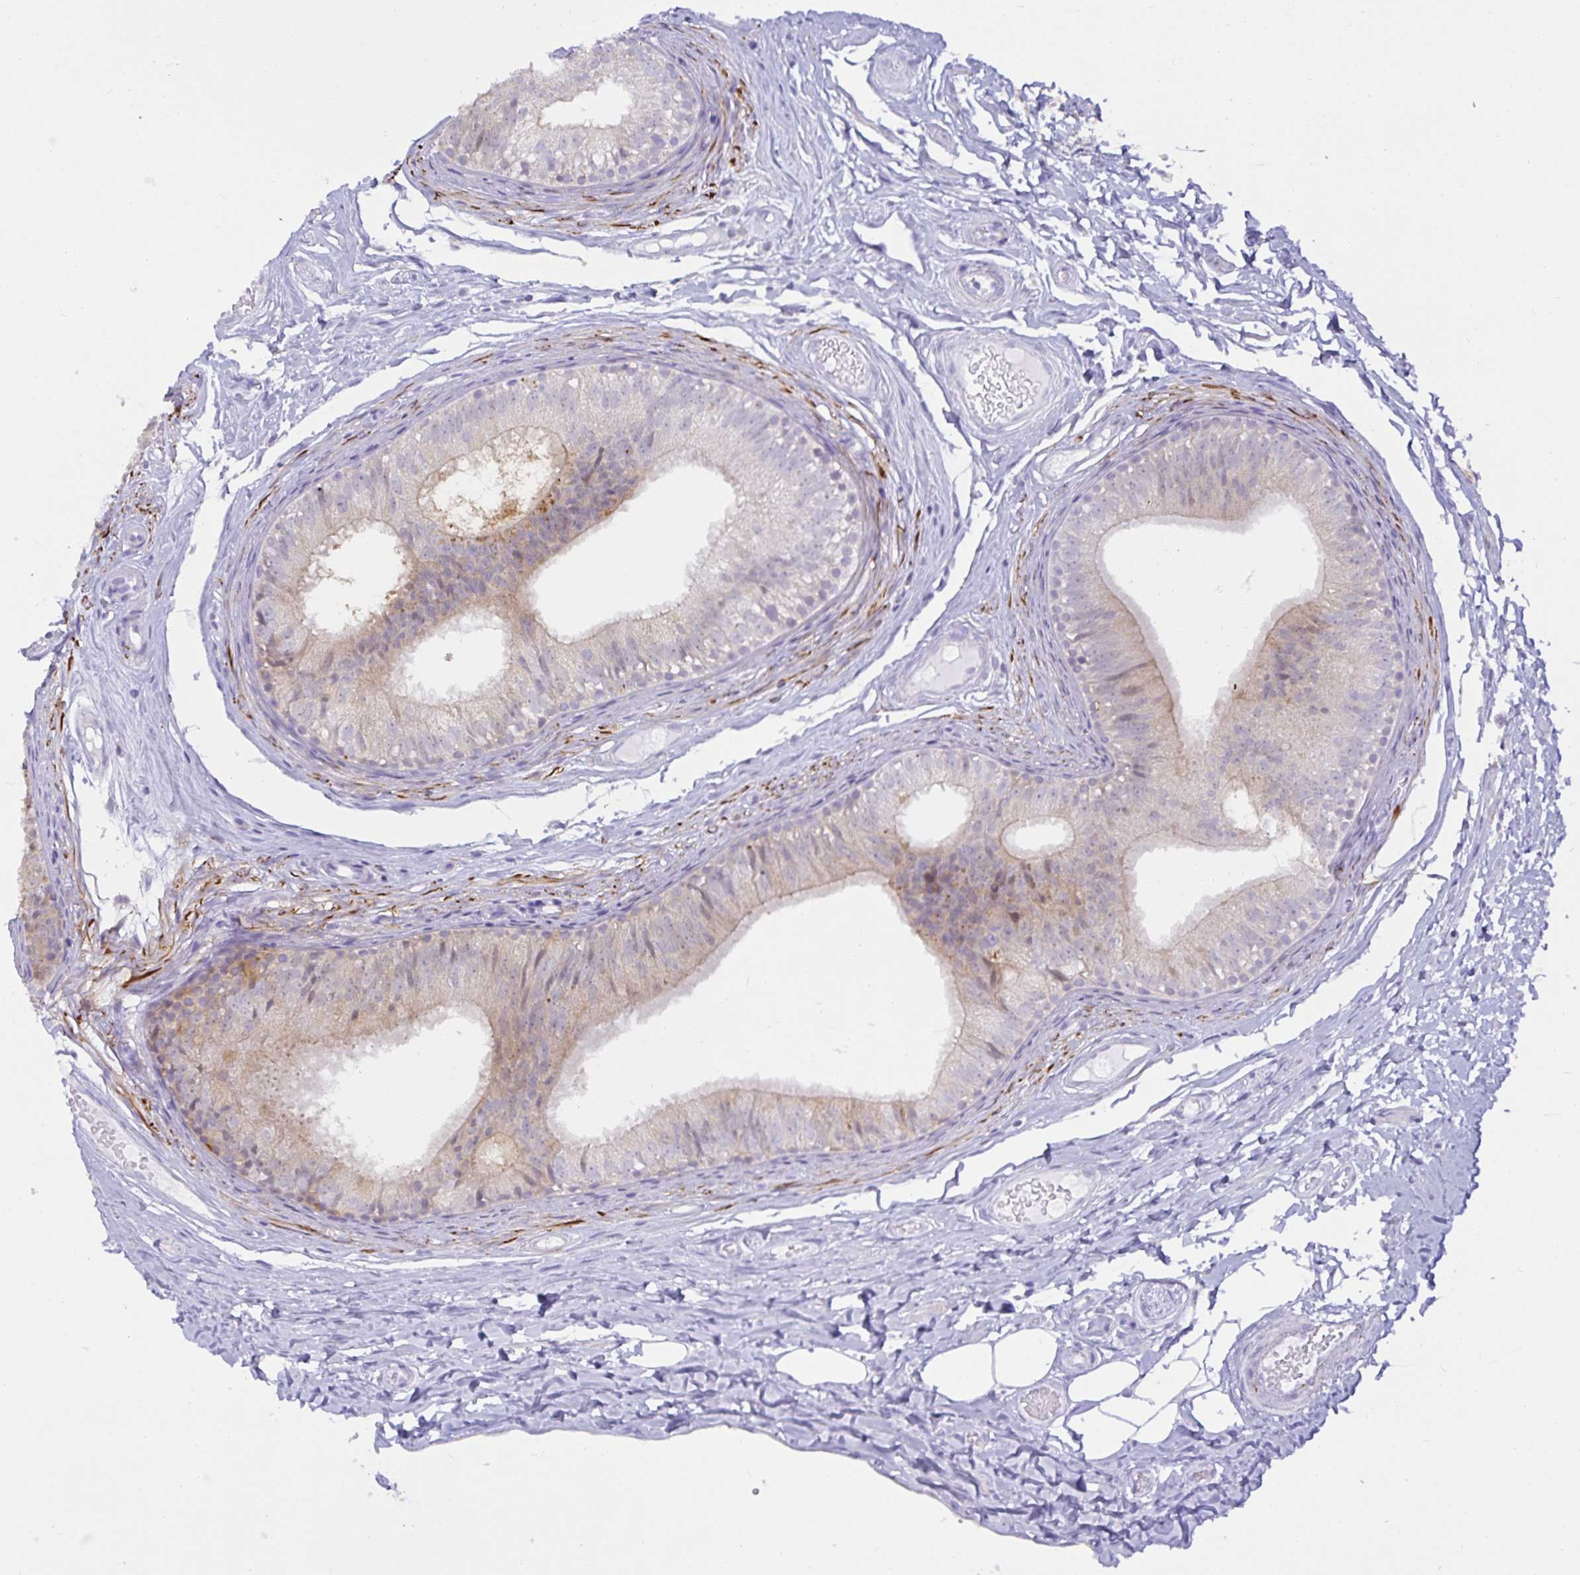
{"staining": {"intensity": "weak", "quantity": "25%-75%", "location": "cytoplasmic/membranous"}, "tissue": "epididymis", "cell_type": "Glandular cells", "image_type": "normal", "snomed": [{"axis": "morphology", "description": "Normal tissue, NOS"}, {"axis": "morphology", "description": "Seminoma, NOS"}, {"axis": "topography", "description": "Testis"}, {"axis": "topography", "description": "Epididymis"}], "caption": "Protein expression by immunohistochemistry demonstrates weak cytoplasmic/membranous positivity in approximately 25%-75% of glandular cells in benign epididymis. (brown staining indicates protein expression, while blue staining denotes nuclei).", "gene": "MON2", "patient": {"sex": "male", "age": 34}}